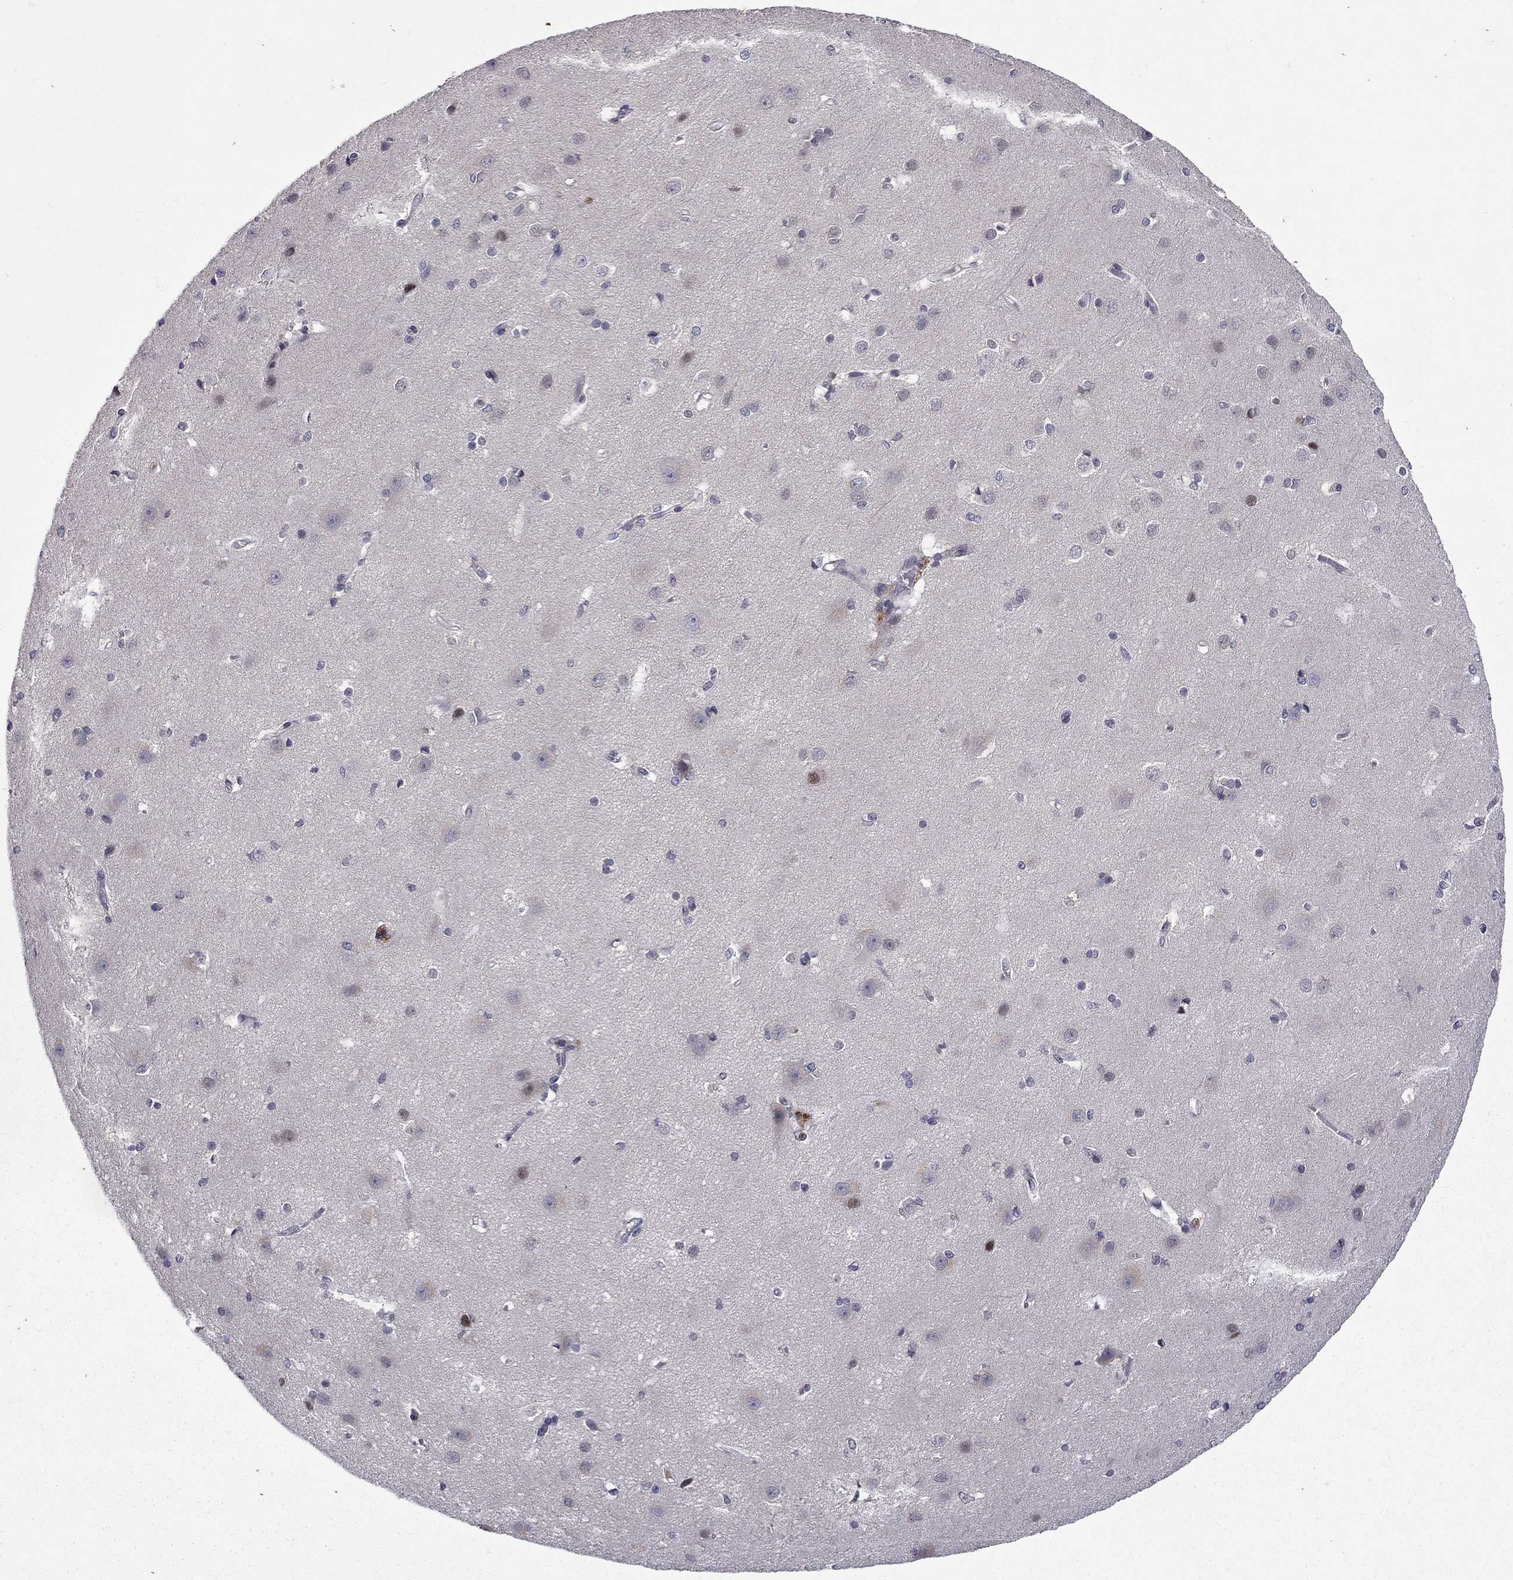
{"staining": {"intensity": "negative", "quantity": "none", "location": "none"}, "tissue": "cerebral cortex", "cell_type": "Endothelial cells", "image_type": "normal", "snomed": [{"axis": "morphology", "description": "Normal tissue, NOS"}, {"axis": "topography", "description": "Cerebral cortex"}], "caption": "Immunohistochemistry (IHC) photomicrograph of benign cerebral cortex: cerebral cortex stained with DAB demonstrates no significant protein expression in endothelial cells.", "gene": "STAB2", "patient": {"sex": "male", "age": 37}}